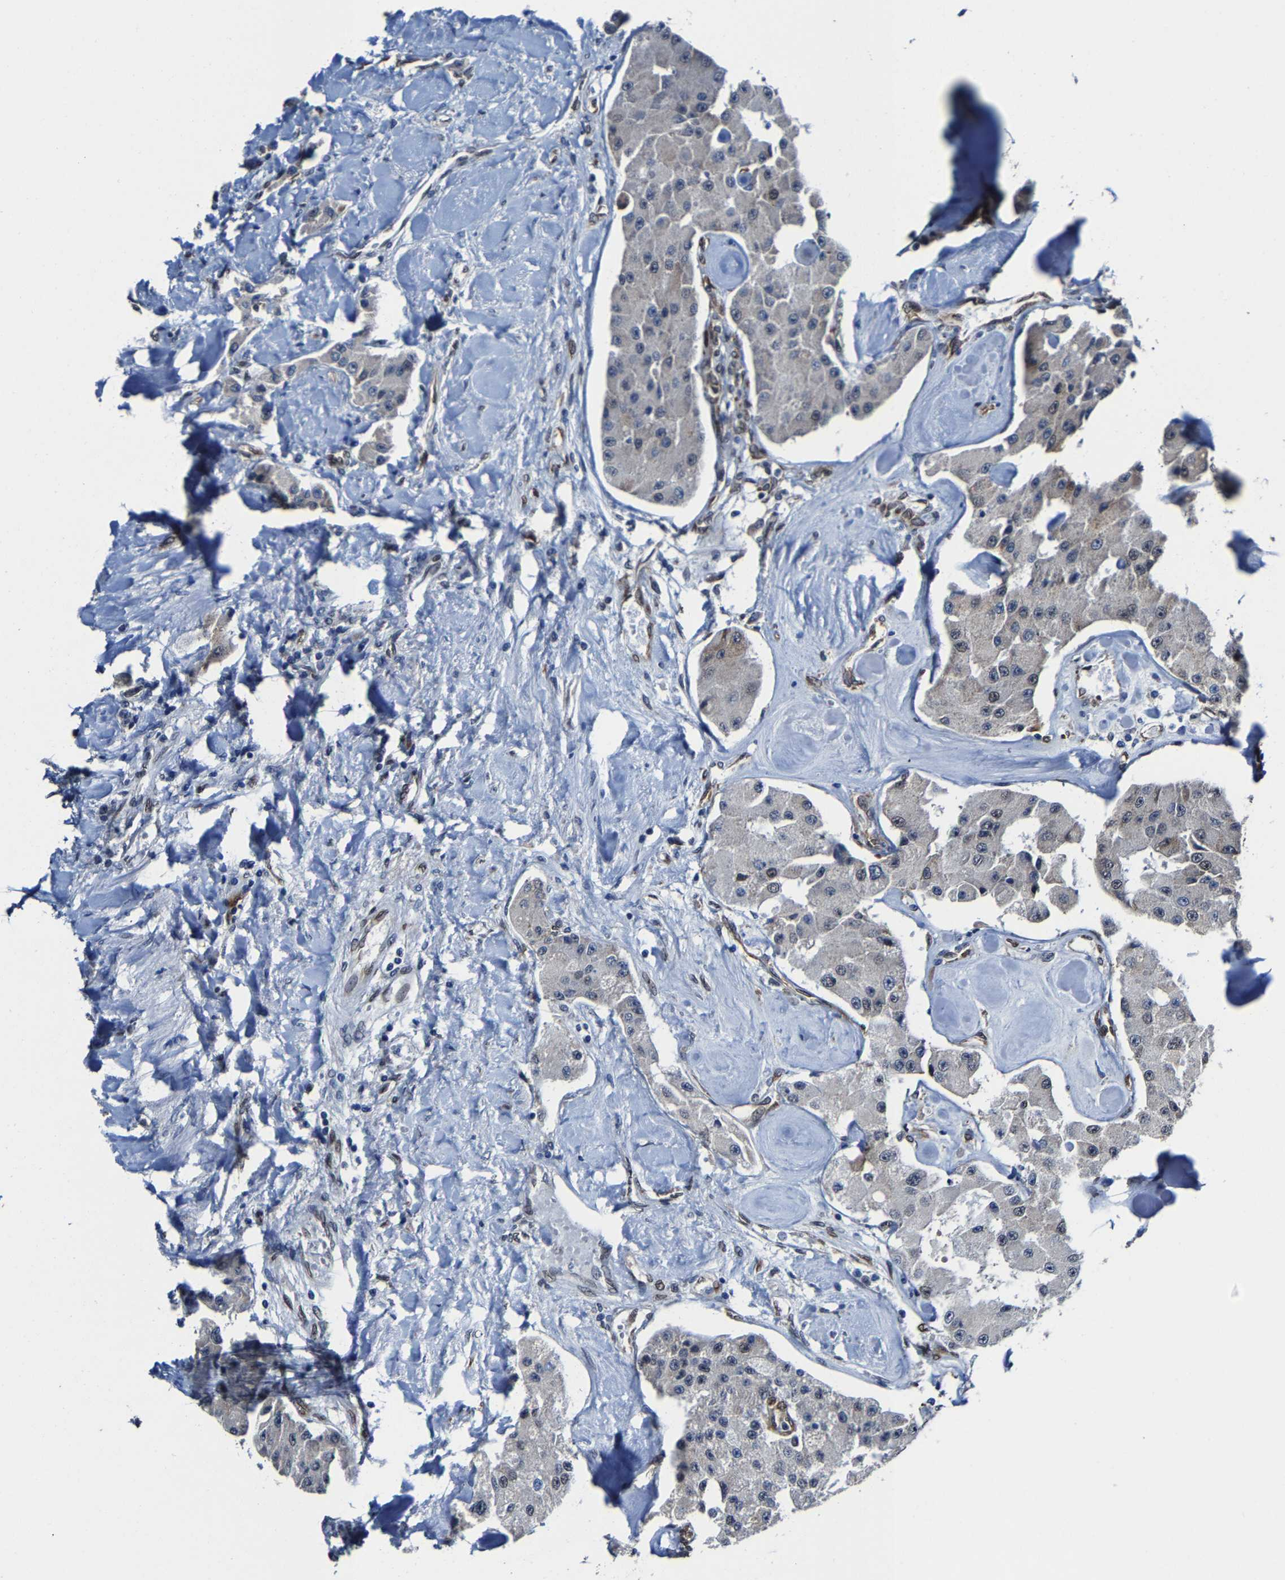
{"staining": {"intensity": "weak", "quantity": "<25%", "location": "nuclear"}, "tissue": "carcinoid", "cell_type": "Tumor cells", "image_type": "cancer", "snomed": [{"axis": "morphology", "description": "Carcinoid, malignant, NOS"}, {"axis": "topography", "description": "Pancreas"}], "caption": "IHC histopathology image of neoplastic tissue: human malignant carcinoid stained with DAB (3,3'-diaminobenzidine) reveals no significant protein positivity in tumor cells.", "gene": "METTL1", "patient": {"sex": "male", "age": 41}}